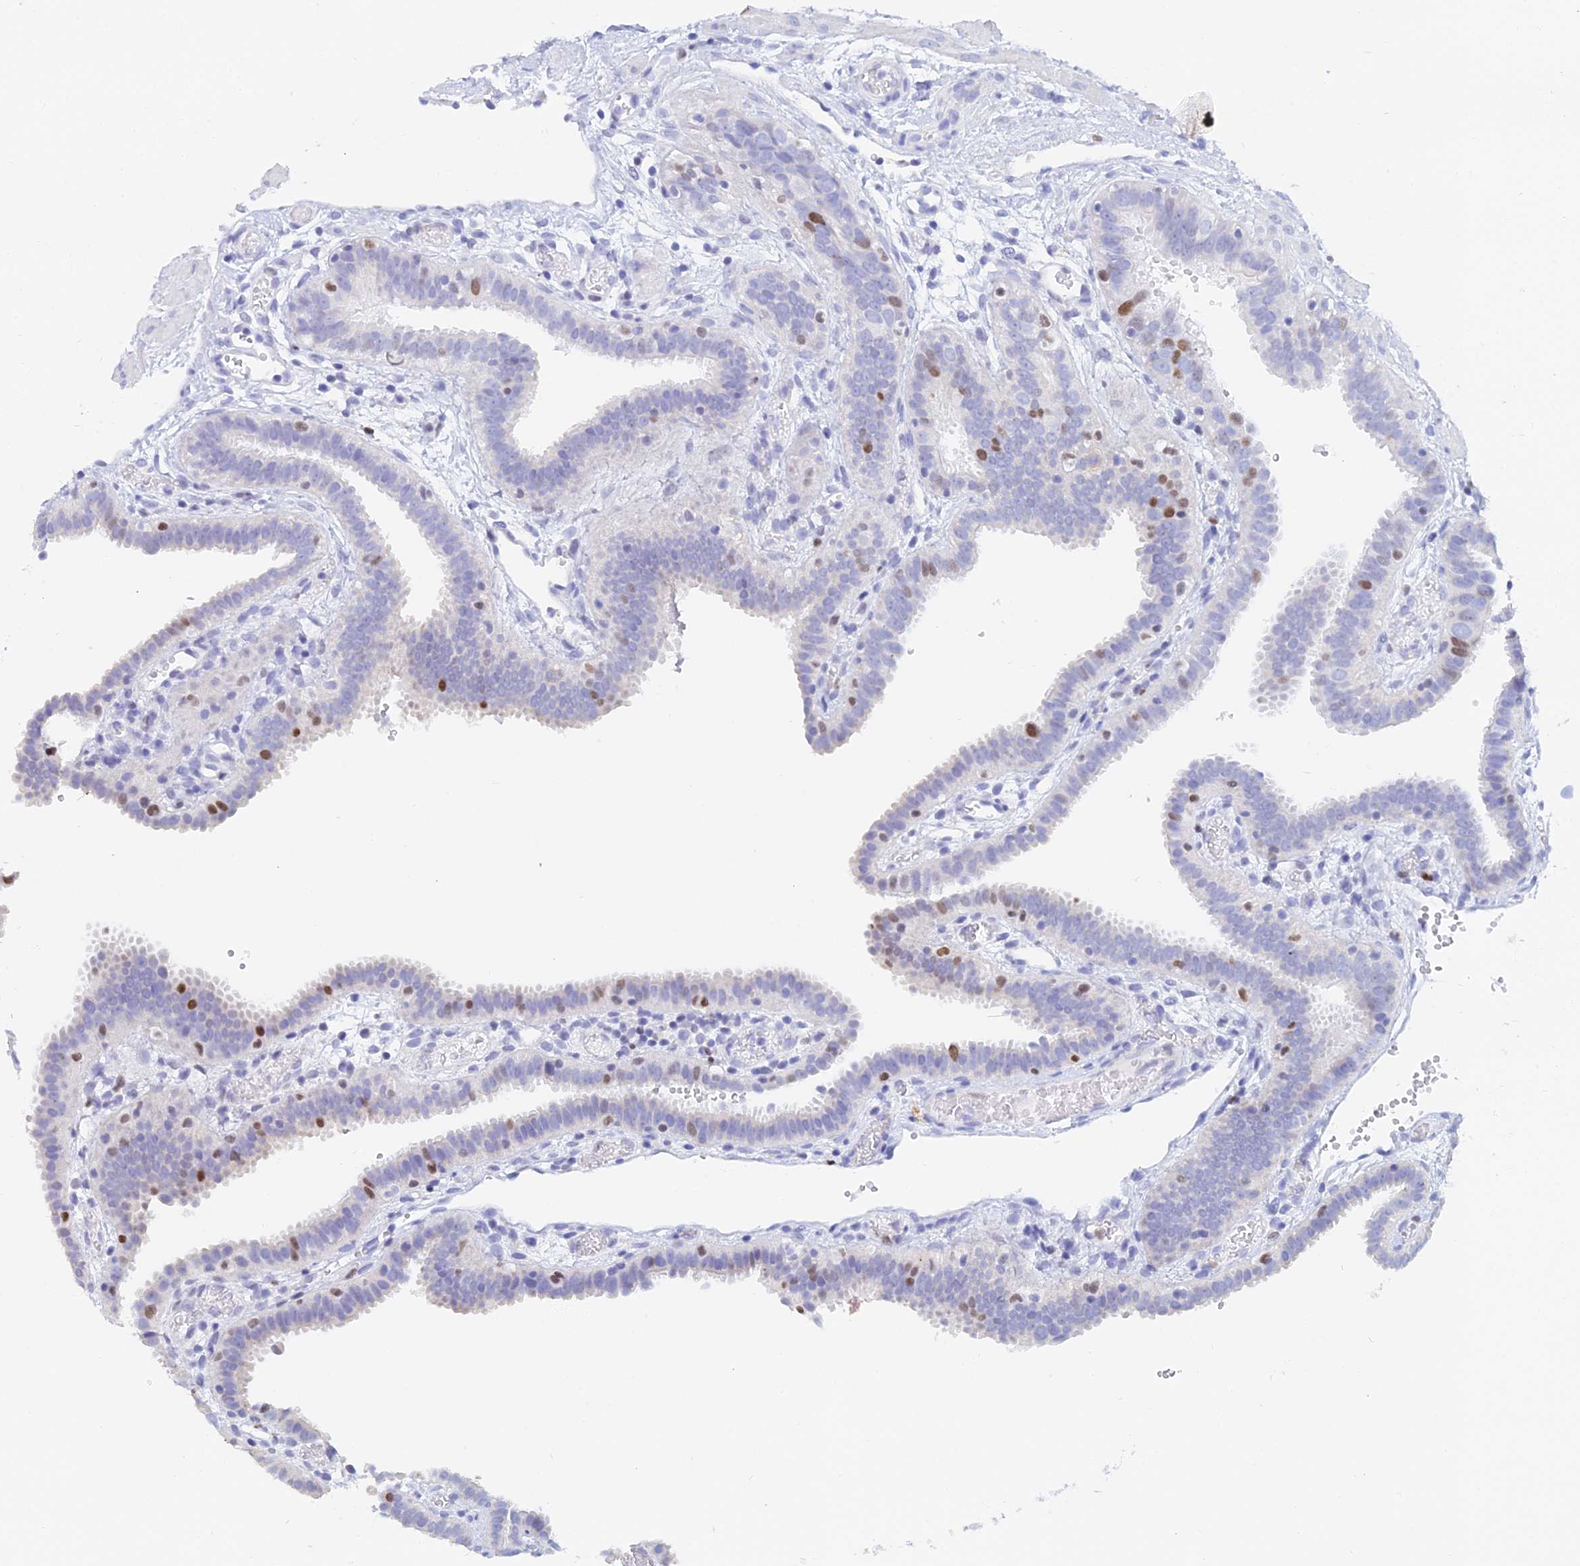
{"staining": {"intensity": "moderate", "quantity": "<25%", "location": "nuclear"}, "tissue": "fallopian tube", "cell_type": "Glandular cells", "image_type": "normal", "snomed": [{"axis": "morphology", "description": "Normal tissue, NOS"}, {"axis": "topography", "description": "Fallopian tube"}], "caption": "IHC of normal fallopian tube reveals low levels of moderate nuclear staining in approximately <25% of glandular cells.", "gene": "MCM2", "patient": {"sex": "female", "age": 37}}